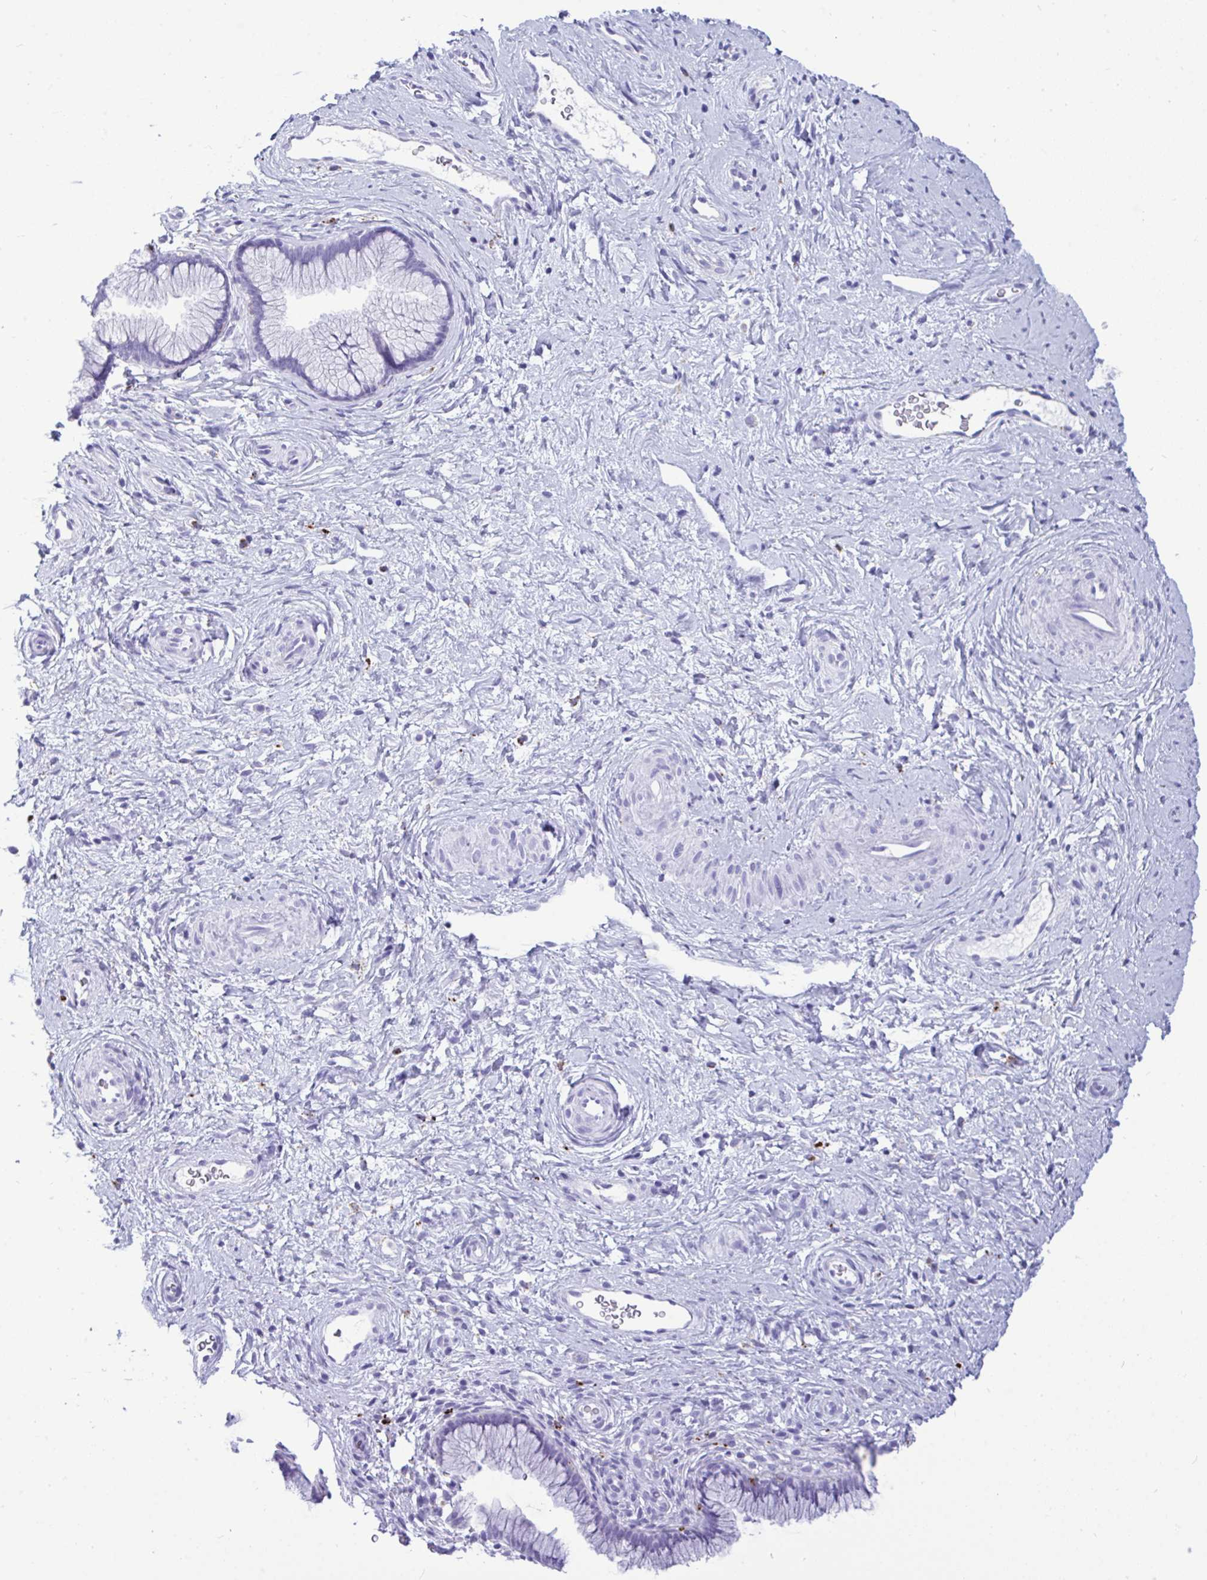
{"staining": {"intensity": "negative", "quantity": "none", "location": "none"}, "tissue": "cervix", "cell_type": "Glandular cells", "image_type": "normal", "snomed": [{"axis": "morphology", "description": "Normal tissue, NOS"}, {"axis": "topography", "description": "Cervix"}], "caption": "An IHC image of unremarkable cervix is shown. There is no staining in glandular cells of cervix. (DAB immunohistochemistry (IHC) with hematoxylin counter stain).", "gene": "CPVL", "patient": {"sex": "female", "age": 34}}